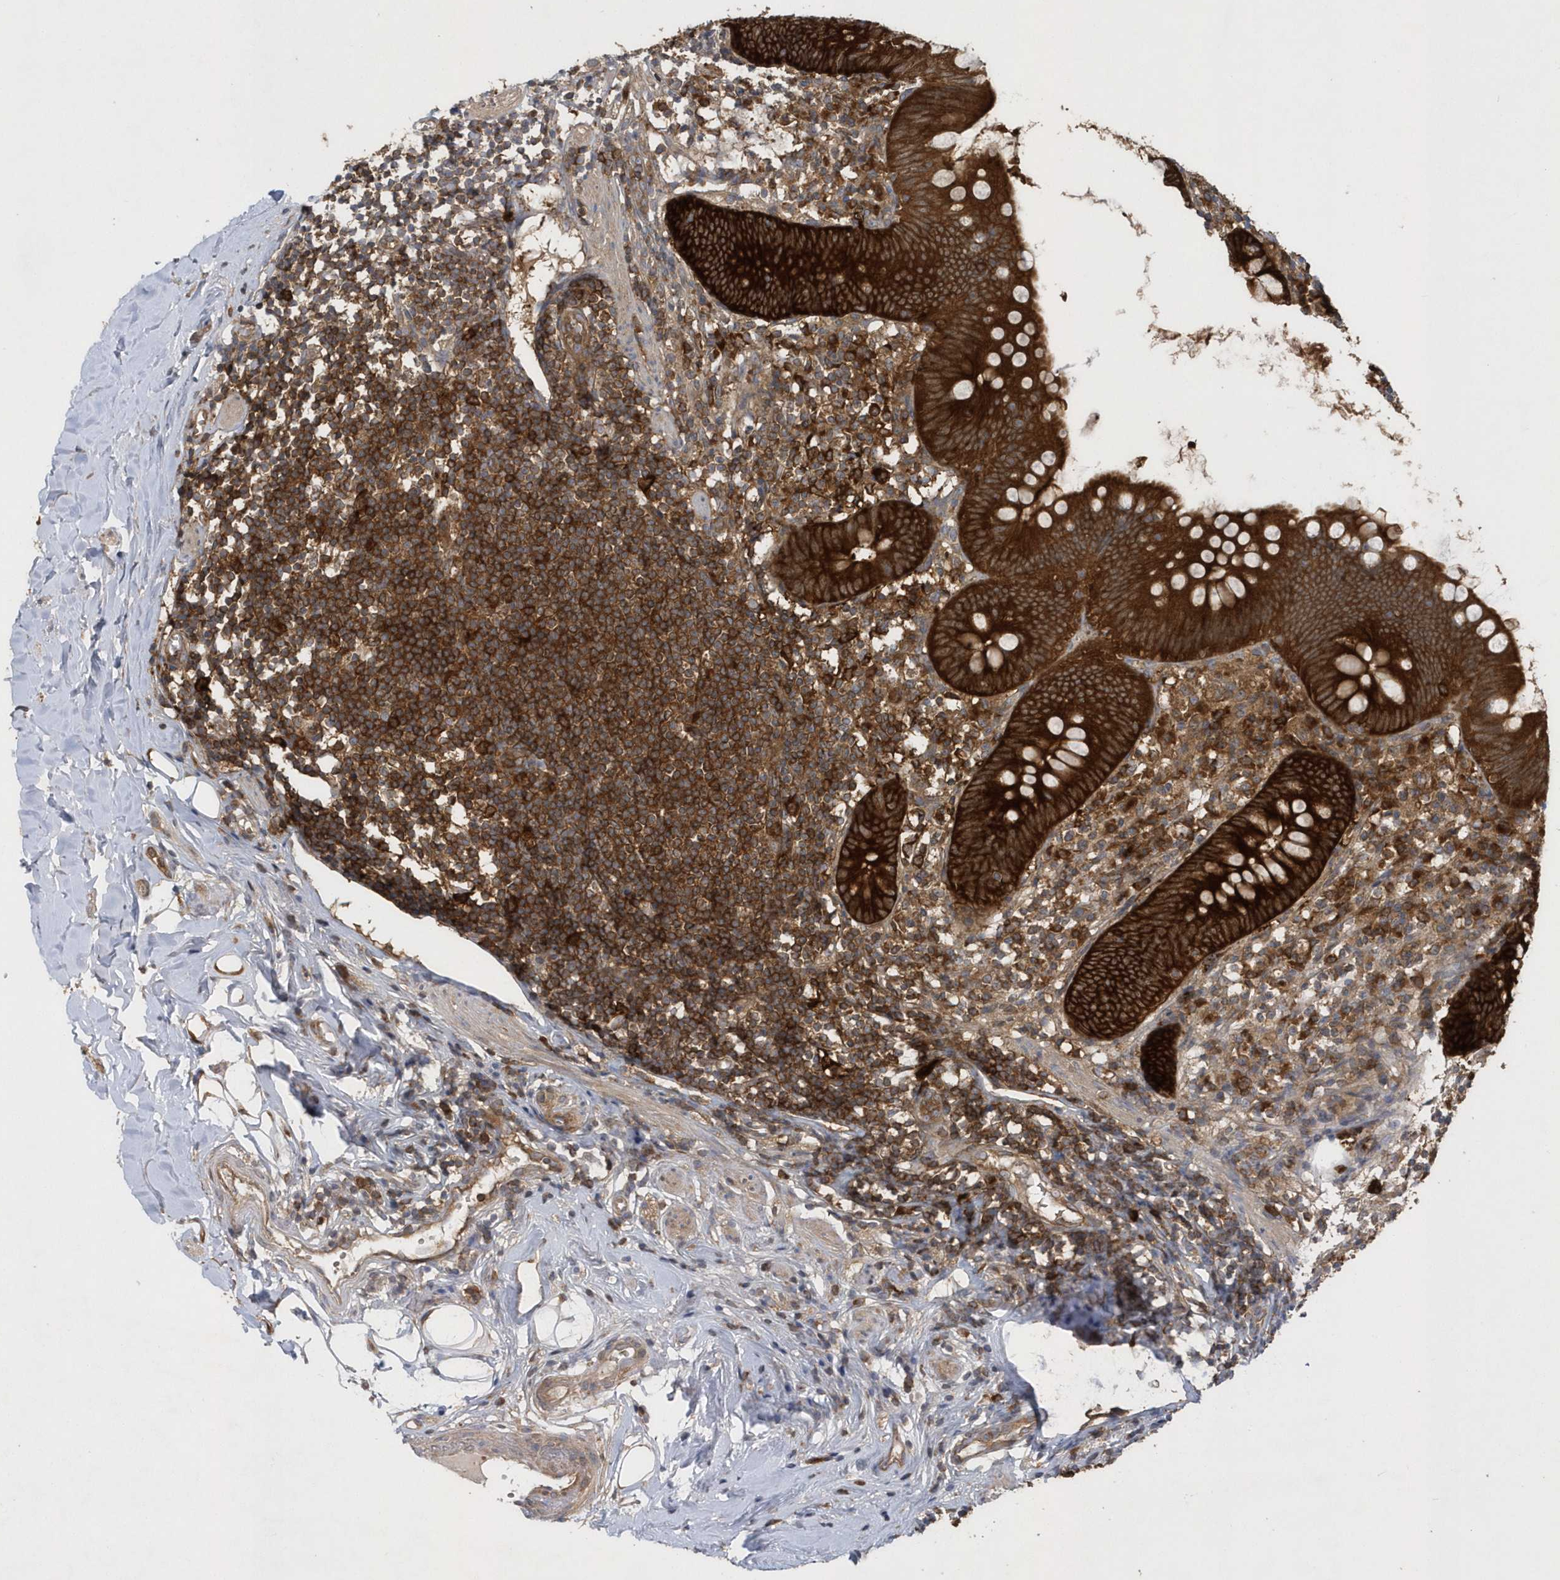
{"staining": {"intensity": "strong", "quantity": ">75%", "location": "cytoplasmic/membranous"}, "tissue": "appendix", "cell_type": "Glandular cells", "image_type": "normal", "snomed": [{"axis": "morphology", "description": "Normal tissue, NOS"}, {"axis": "topography", "description": "Appendix"}], "caption": "A high-resolution image shows immunohistochemistry staining of benign appendix, which displays strong cytoplasmic/membranous staining in about >75% of glandular cells.", "gene": "PAICS", "patient": {"sex": "female", "age": 62}}